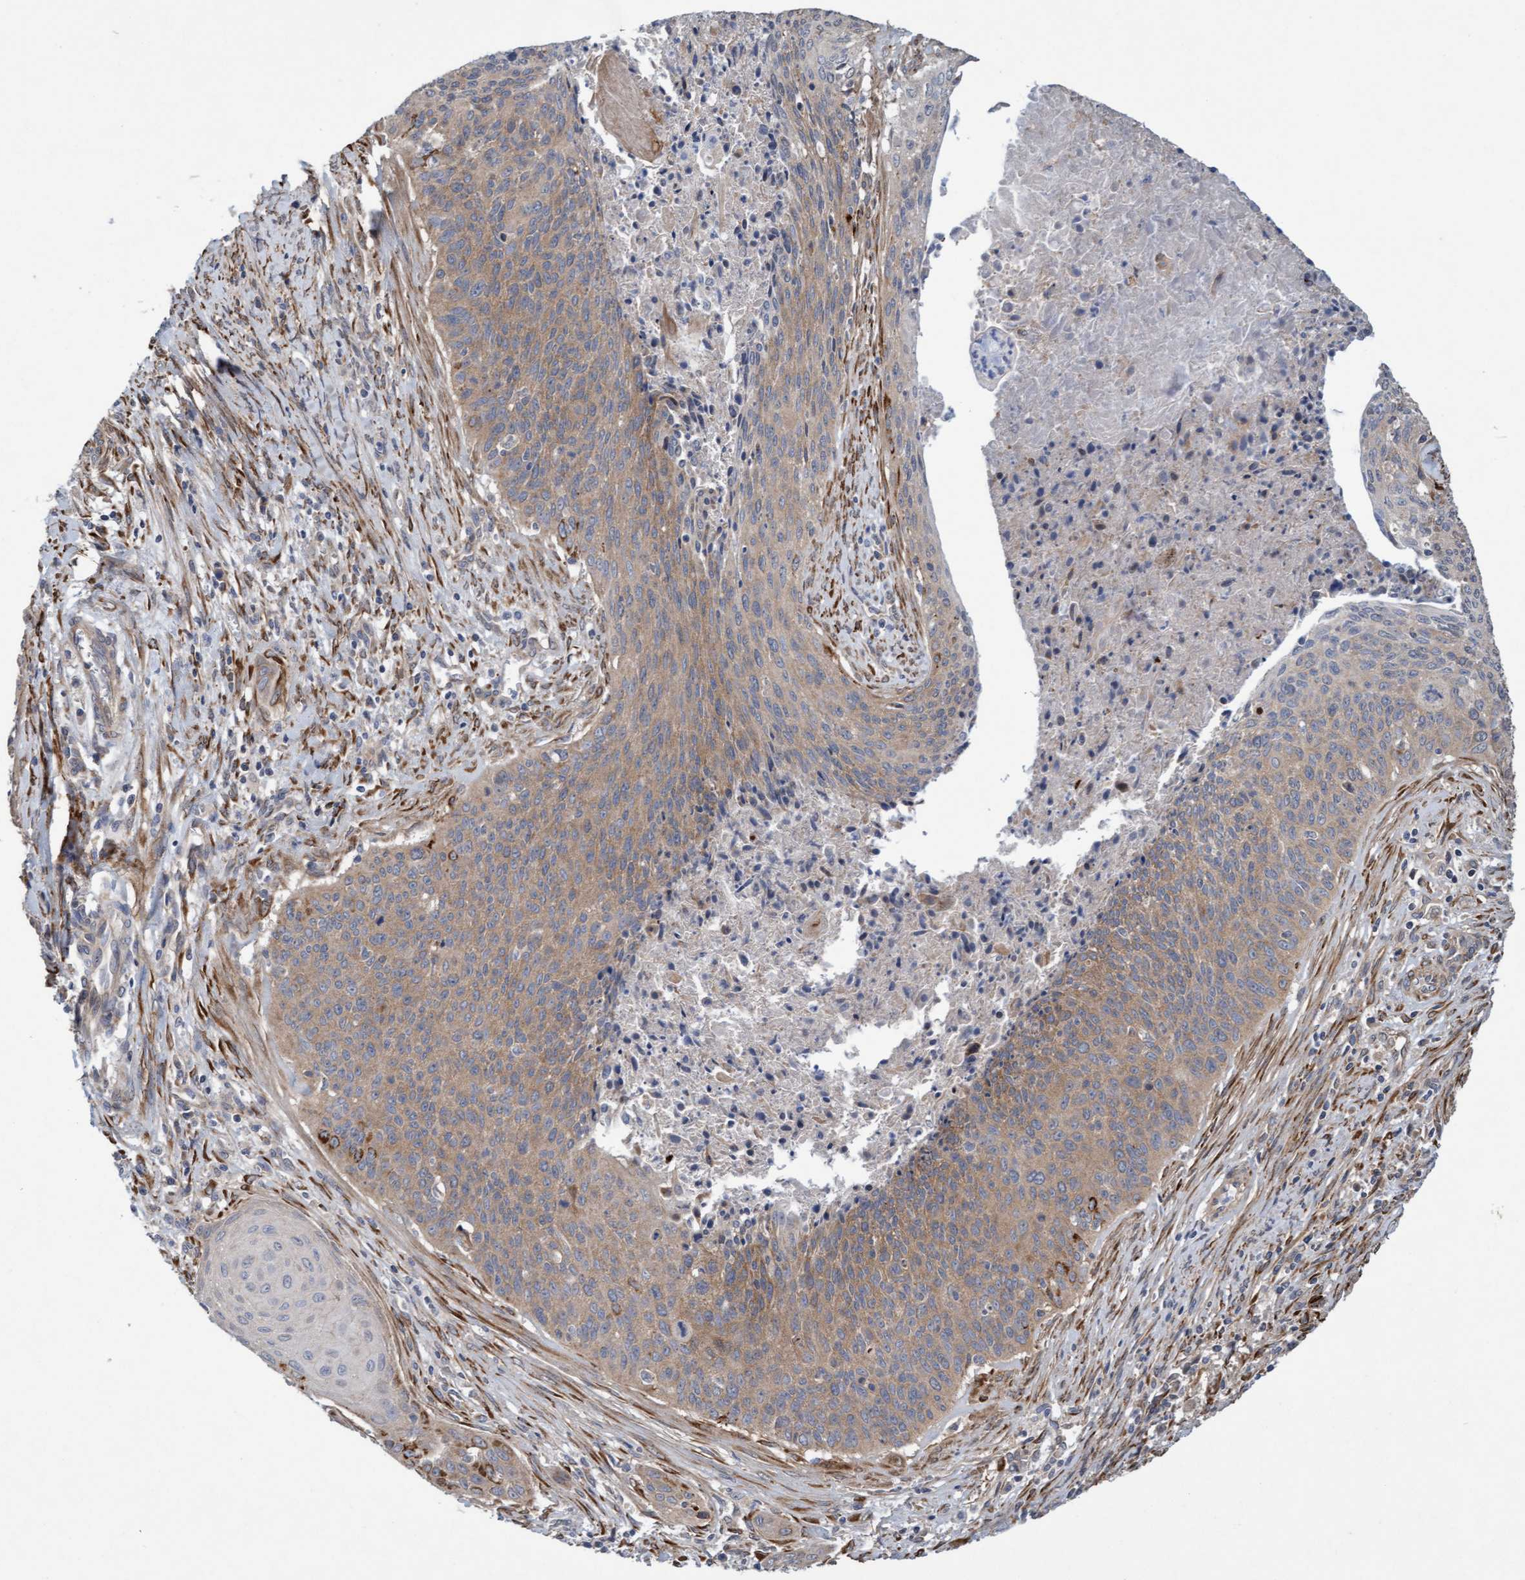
{"staining": {"intensity": "weak", "quantity": ">75%", "location": "cytoplasmic/membranous"}, "tissue": "cervical cancer", "cell_type": "Tumor cells", "image_type": "cancer", "snomed": [{"axis": "morphology", "description": "Squamous cell carcinoma, NOS"}, {"axis": "topography", "description": "Cervix"}], "caption": "High-magnification brightfield microscopy of squamous cell carcinoma (cervical) stained with DAB (3,3'-diaminobenzidine) (brown) and counterstained with hematoxylin (blue). tumor cells exhibit weak cytoplasmic/membranous positivity is appreciated in approximately>75% of cells.", "gene": "DDHD2", "patient": {"sex": "female", "age": 55}}